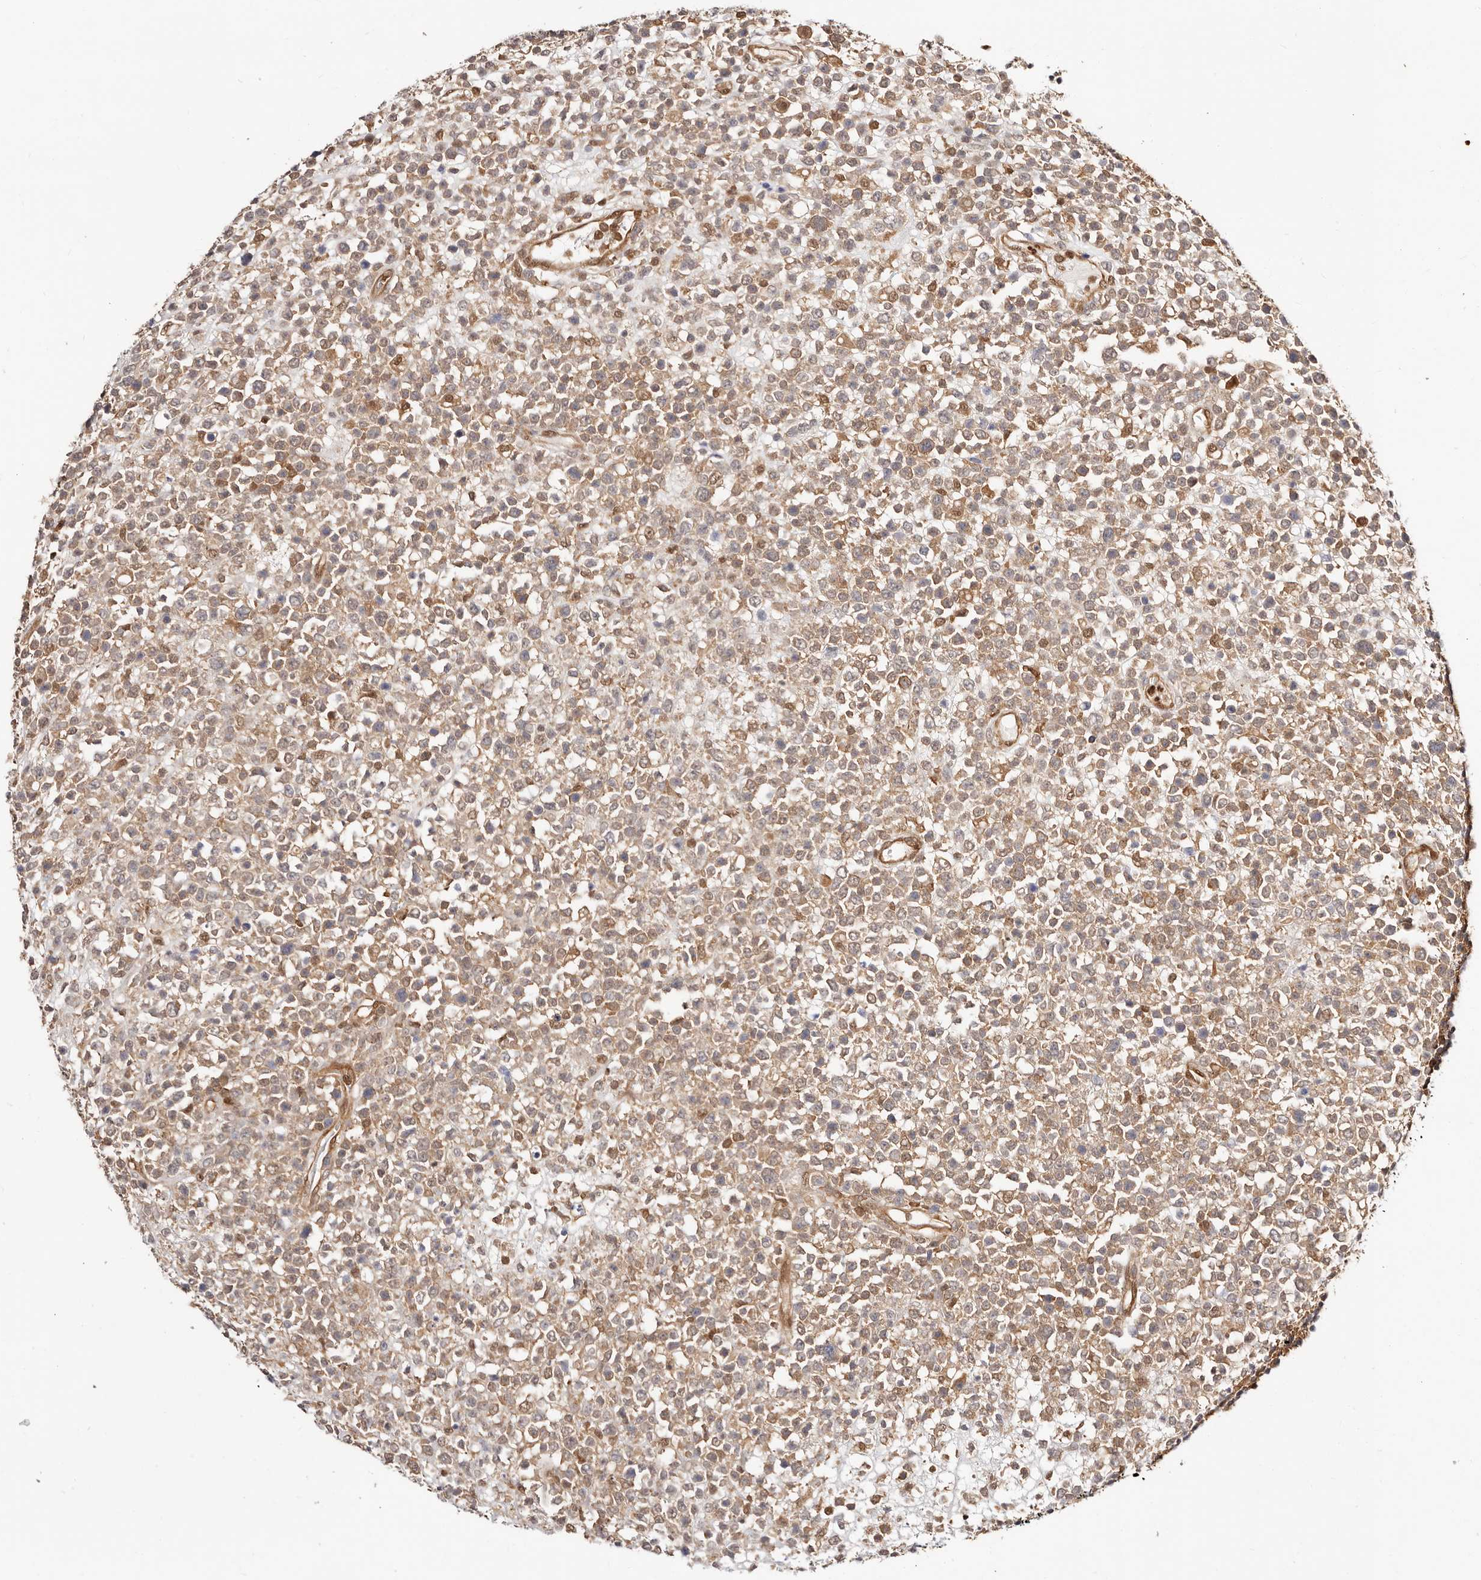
{"staining": {"intensity": "weak", "quantity": ">75%", "location": "cytoplasmic/membranous"}, "tissue": "lymphoma", "cell_type": "Tumor cells", "image_type": "cancer", "snomed": [{"axis": "morphology", "description": "Malignant lymphoma, non-Hodgkin's type, High grade"}, {"axis": "topography", "description": "Colon"}], "caption": "Protein staining demonstrates weak cytoplasmic/membranous staining in about >75% of tumor cells in malignant lymphoma, non-Hodgkin's type (high-grade).", "gene": "STAT5A", "patient": {"sex": "female", "age": 53}}